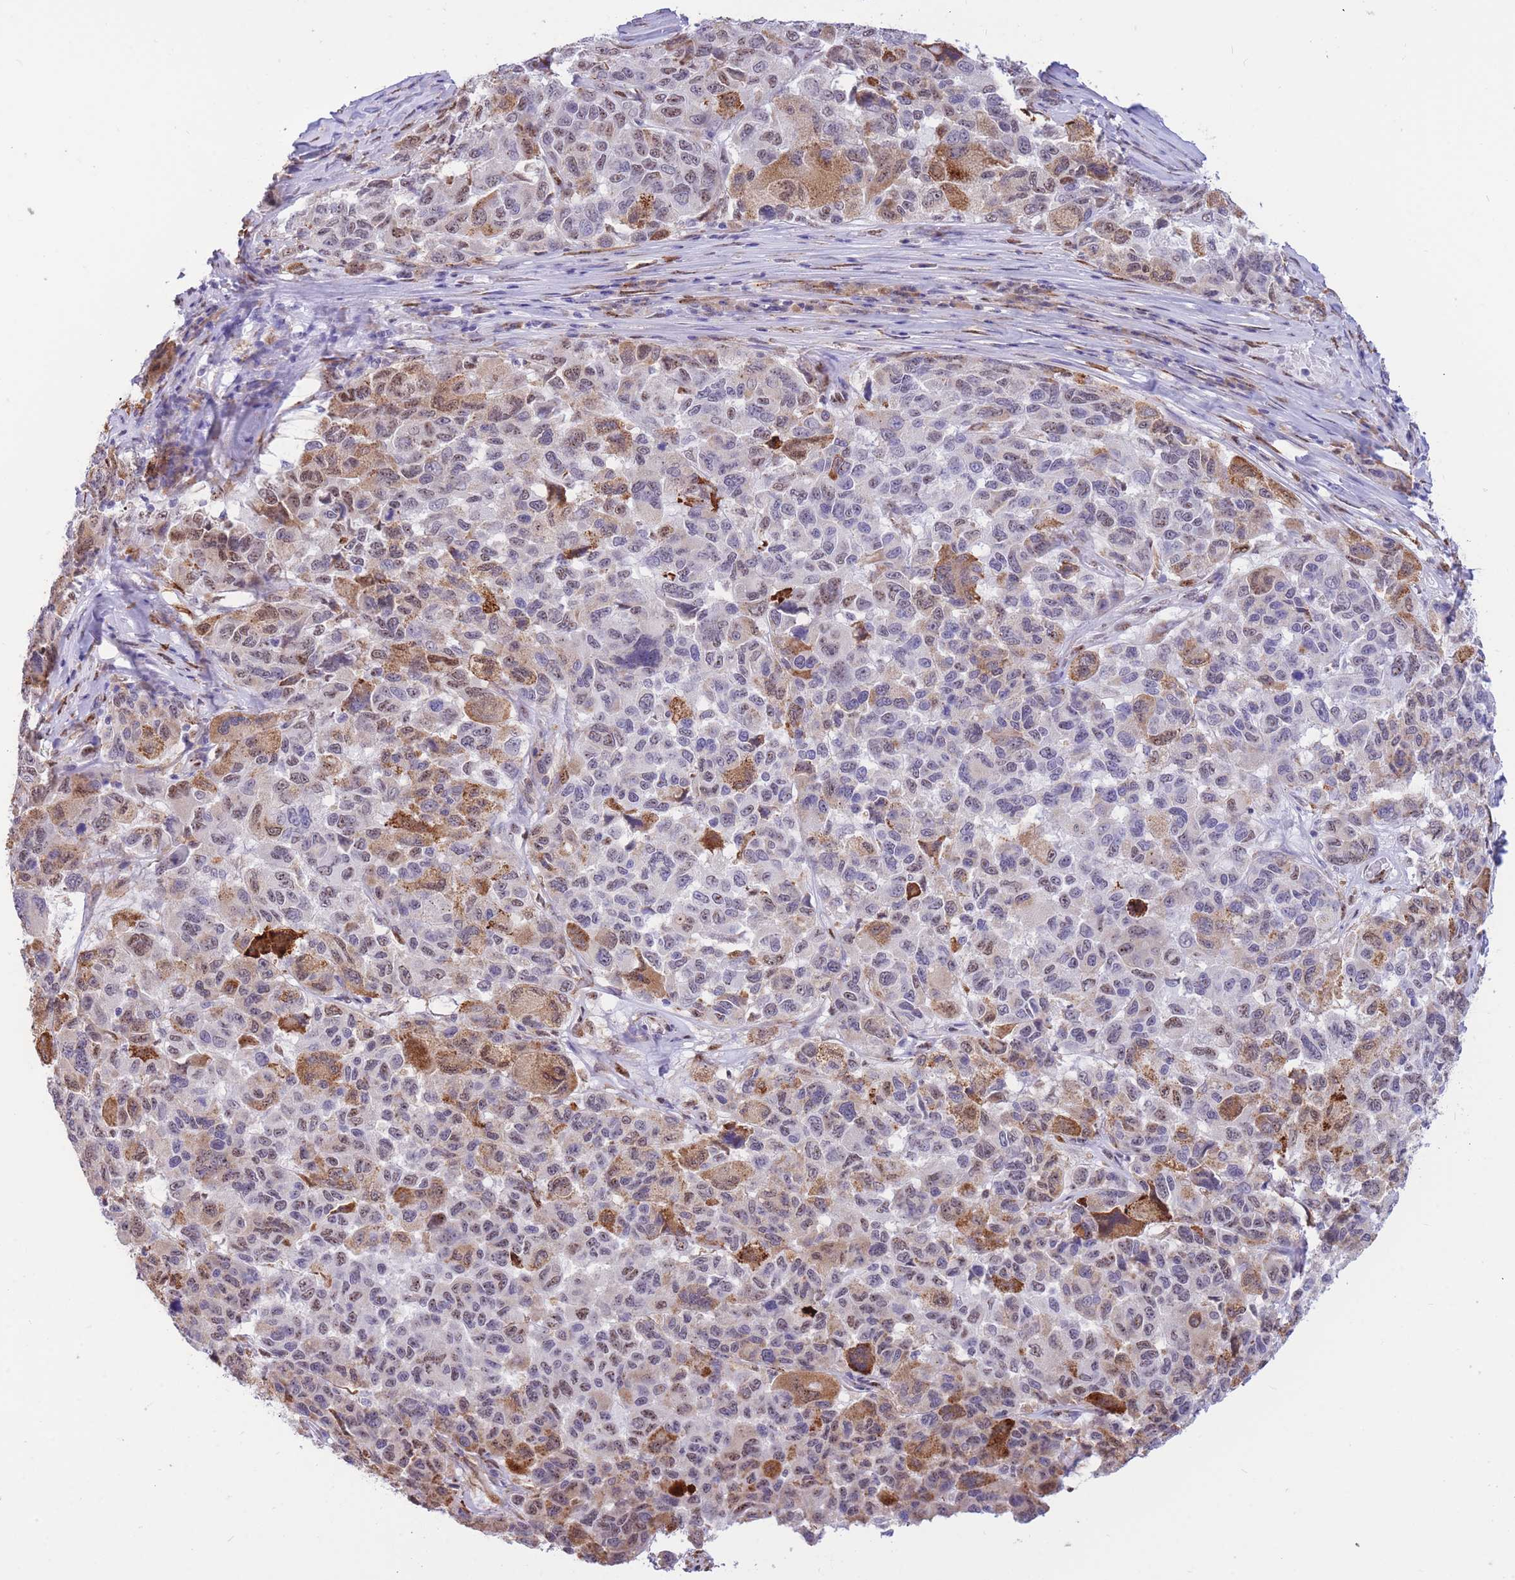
{"staining": {"intensity": "moderate", "quantity": "<25%", "location": "cytoplasmic/membranous,nuclear"}, "tissue": "melanoma", "cell_type": "Tumor cells", "image_type": "cancer", "snomed": [{"axis": "morphology", "description": "Malignant melanoma, NOS"}, {"axis": "topography", "description": "Skin"}], "caption": "Approximately <25% of tumor cells in malignant melanoma reveal moderate cytoplasmic/membranous and nuclear protein positivity as visualized by brown immunohistochemical staining.", "gene": "FAM153A", "patient": {"sex": "female", "age": 66}}